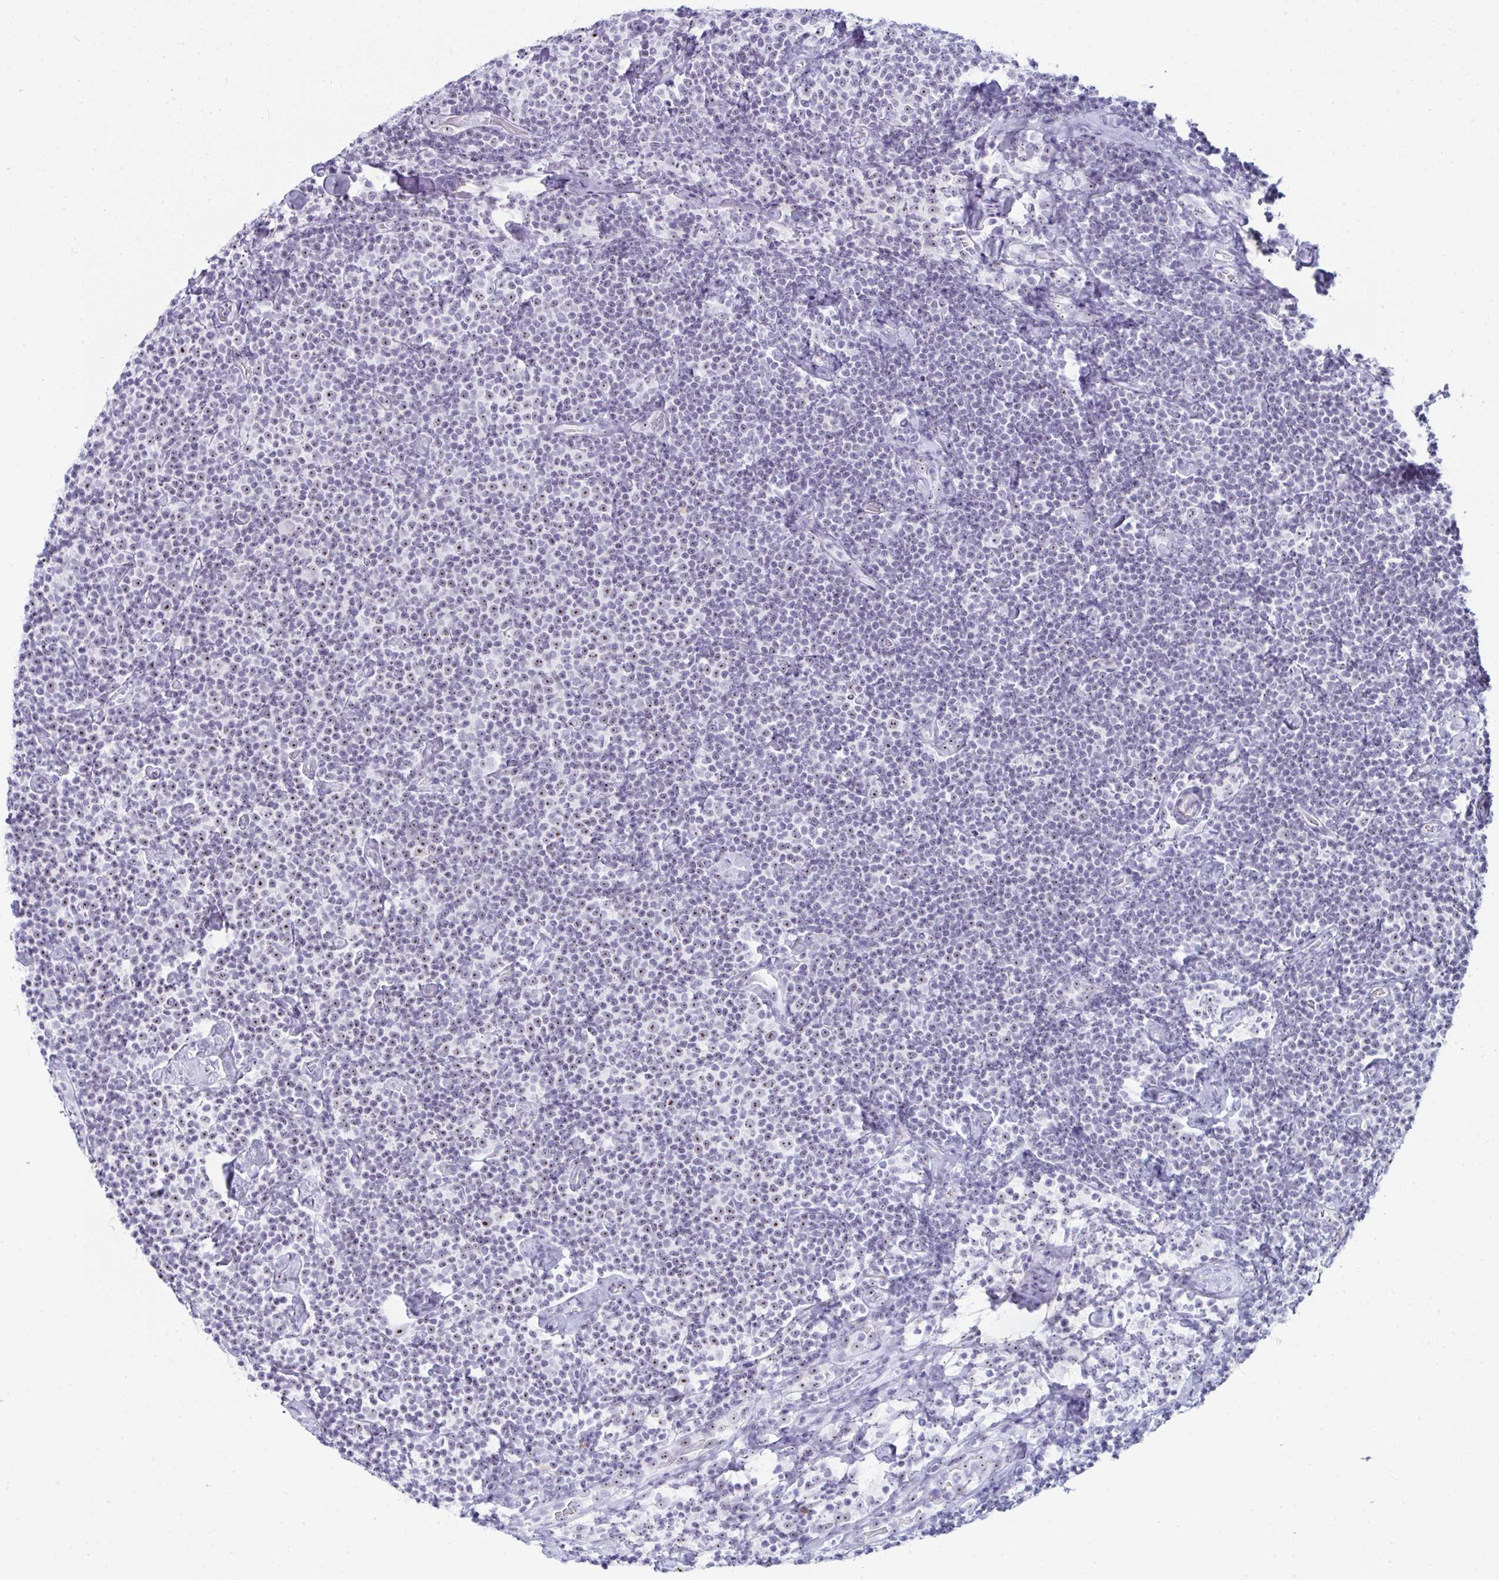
{"staining": {"intensity": "weak", "quantity": "25%-75%", "location": "nuclear"}, "tissue": "lymphoma", "cell_type": "Tumor cells", "image_type": "cancer", "snomed": [{"axis": "morphology", "description": "Malignant lymphoma, non-Hodgkin's type, Low grade"}, {"axis": "topography", "description": "Lymph node"}], "caption": "Immunohistochemistry (IHC) histopathology image of human low-grade malignant lymphoma, non-Hodgkin's type stained for a protein (brown), which demonstrates low levels of weak nuclear positivity in about 25%-75% of tumor cells.", "gene": "NOP10", "patient": {"sex": "male", "age": 81}}